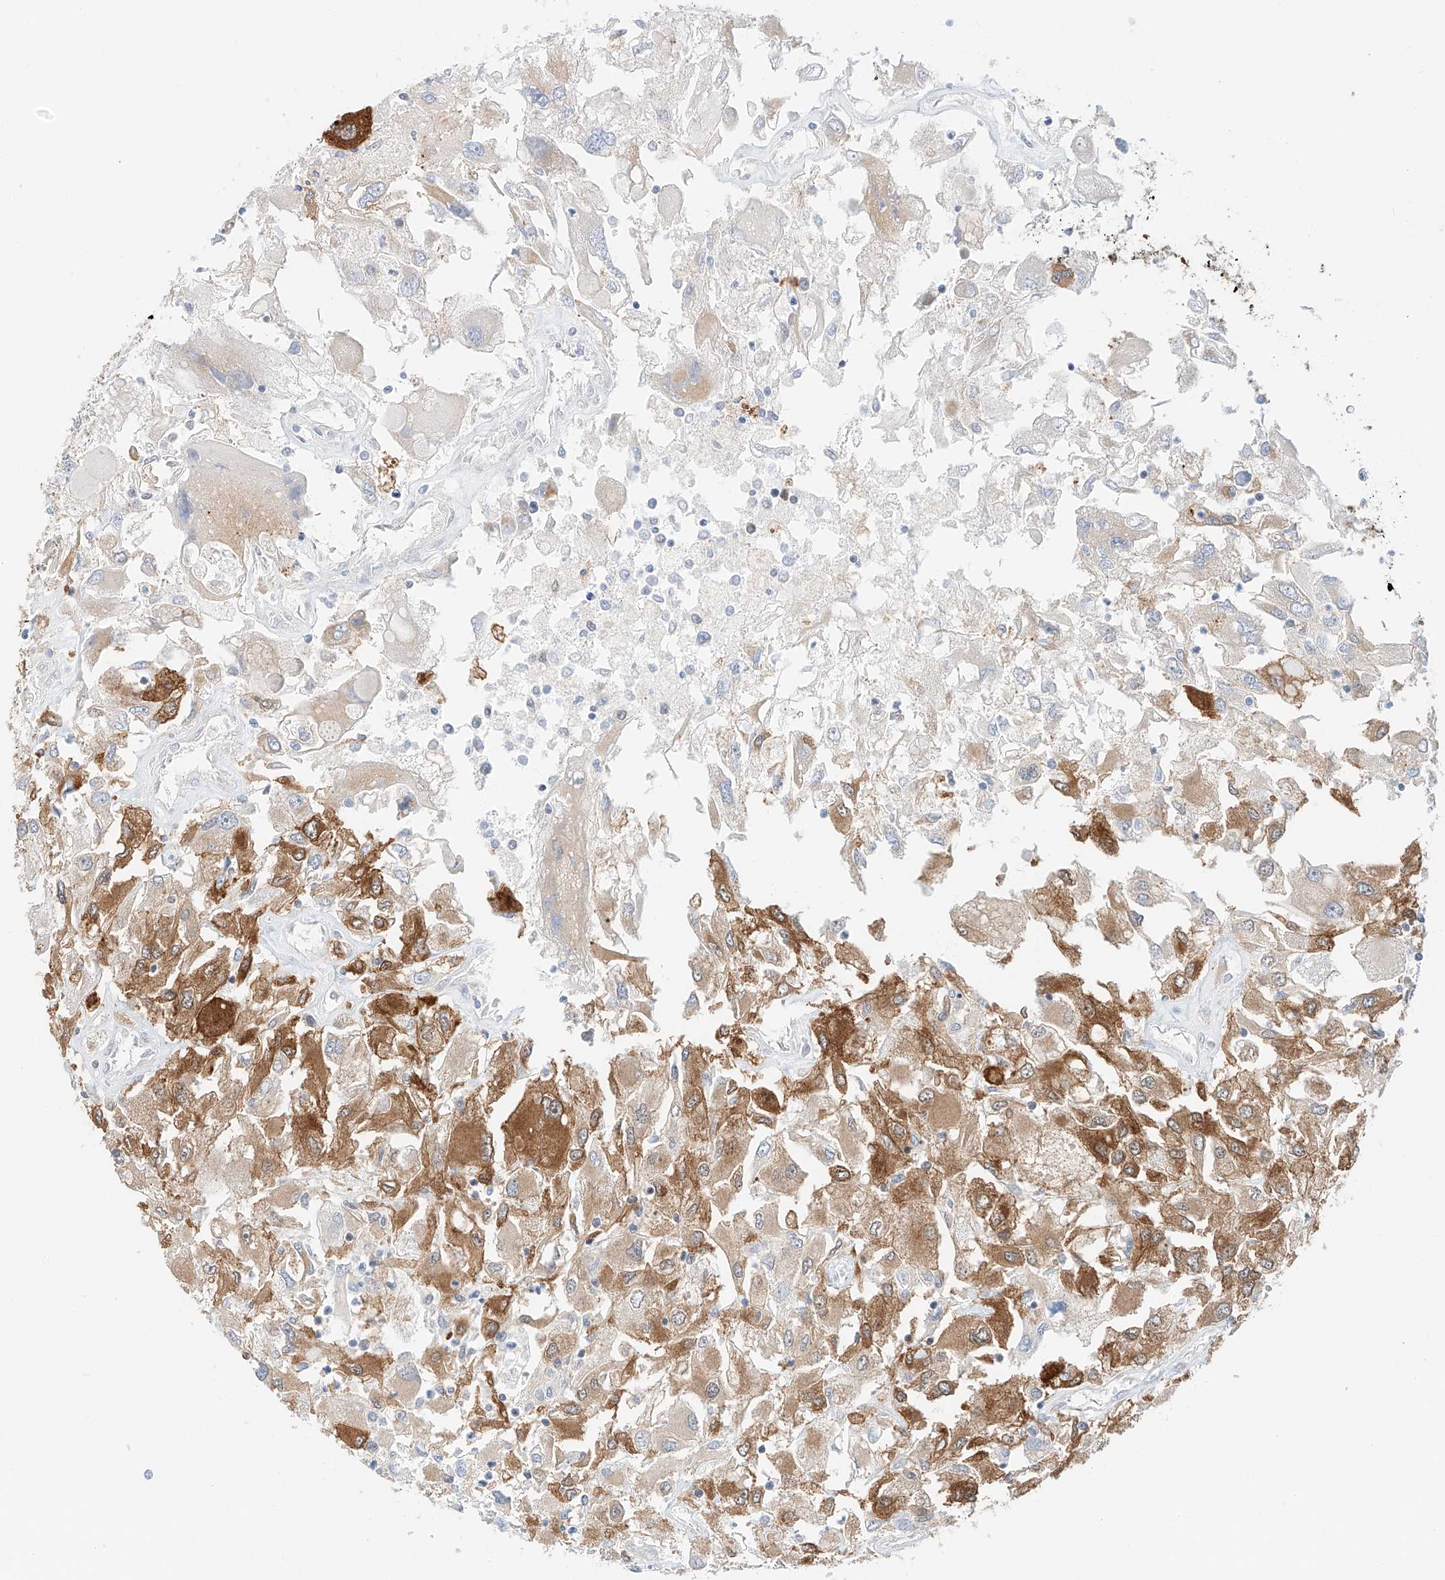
{"staining": {"intensity": "moderate", "quantity": "25%-75%", "location": "cytoplasmic/membranous"}, "tissue": "renal cancer", "cell_type": "Tumor cells", "image_type": "cancer", "snomed": [{"axis": "morphology", "description": "Adenocarcinoma, NOS"}, {"axis": "topography", "description": "Kidney"}], "caption": "Immunohistochemistry (IHC) micrograph of human renal adenocarcinoma stained for a protein (brown), which reveals medium levels of moderate cytoplasmic/membranous expression in about 25%-75% of tumor cells.", "gene": "CARMIL1", "patient": {"sex": "female", "age": 52}}